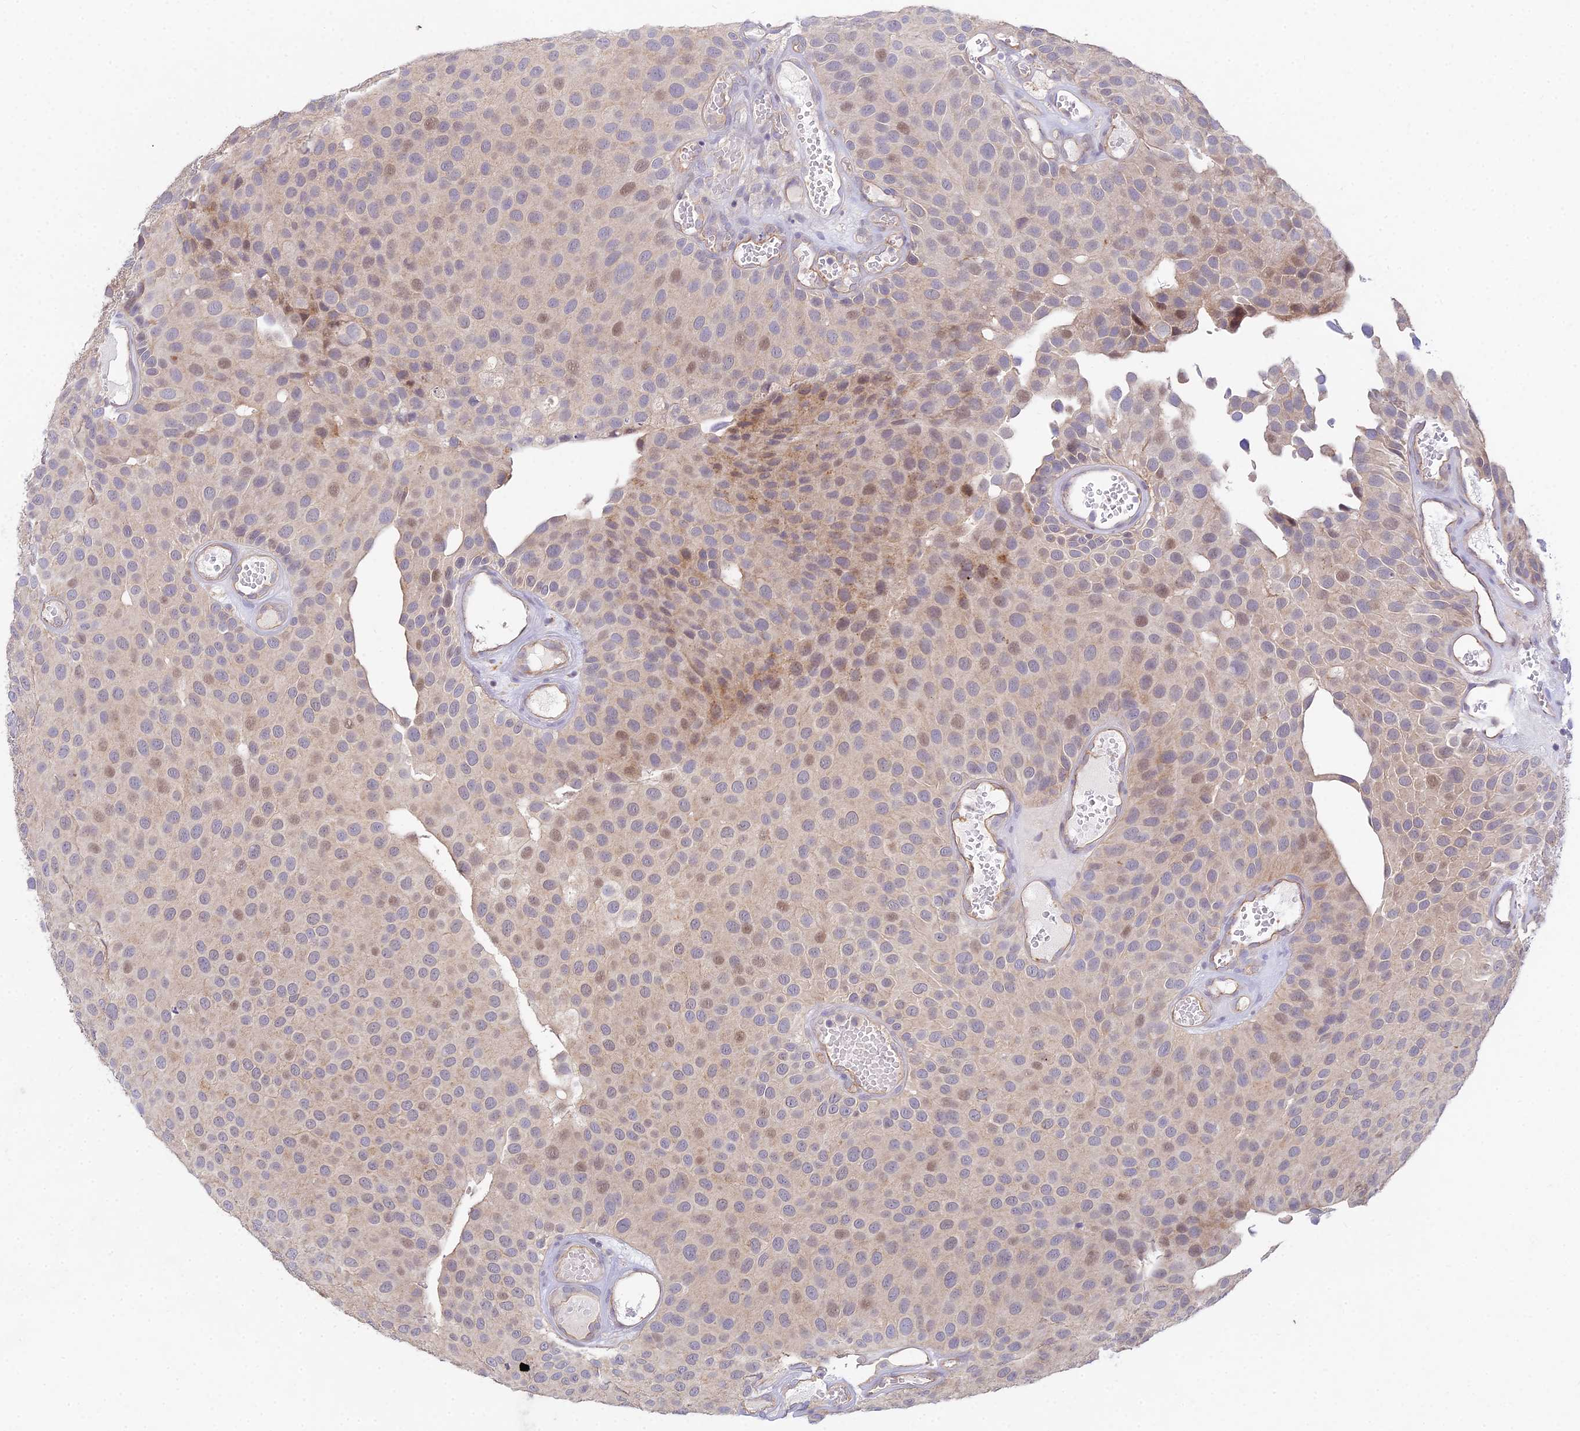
{"staining": {"intensity": "moderate", "quantity": "<25%", "location": "cytoplasmic/membranous,nuclear"}, "tissue": "urothelial cancer", "cell_type": "Tumor cells", "image_type": "cancer", "snomed": [{"axis": "morphology", "description": "Urothelial carcinoma, Low grade"}, {"axis": "topography", "description": "Urinary bladder"}], "caption": "Brown immunohistochemical staining in human urothelial cancer exhibits moderate cytoplasmic/membranous and nuclear positivity in approximately <25% of tumor cells. (Brightfield microscopy of DAB IHC at high magnification).", "gene": "METTL26", "patient": {"sex": "male", "age": 89}}